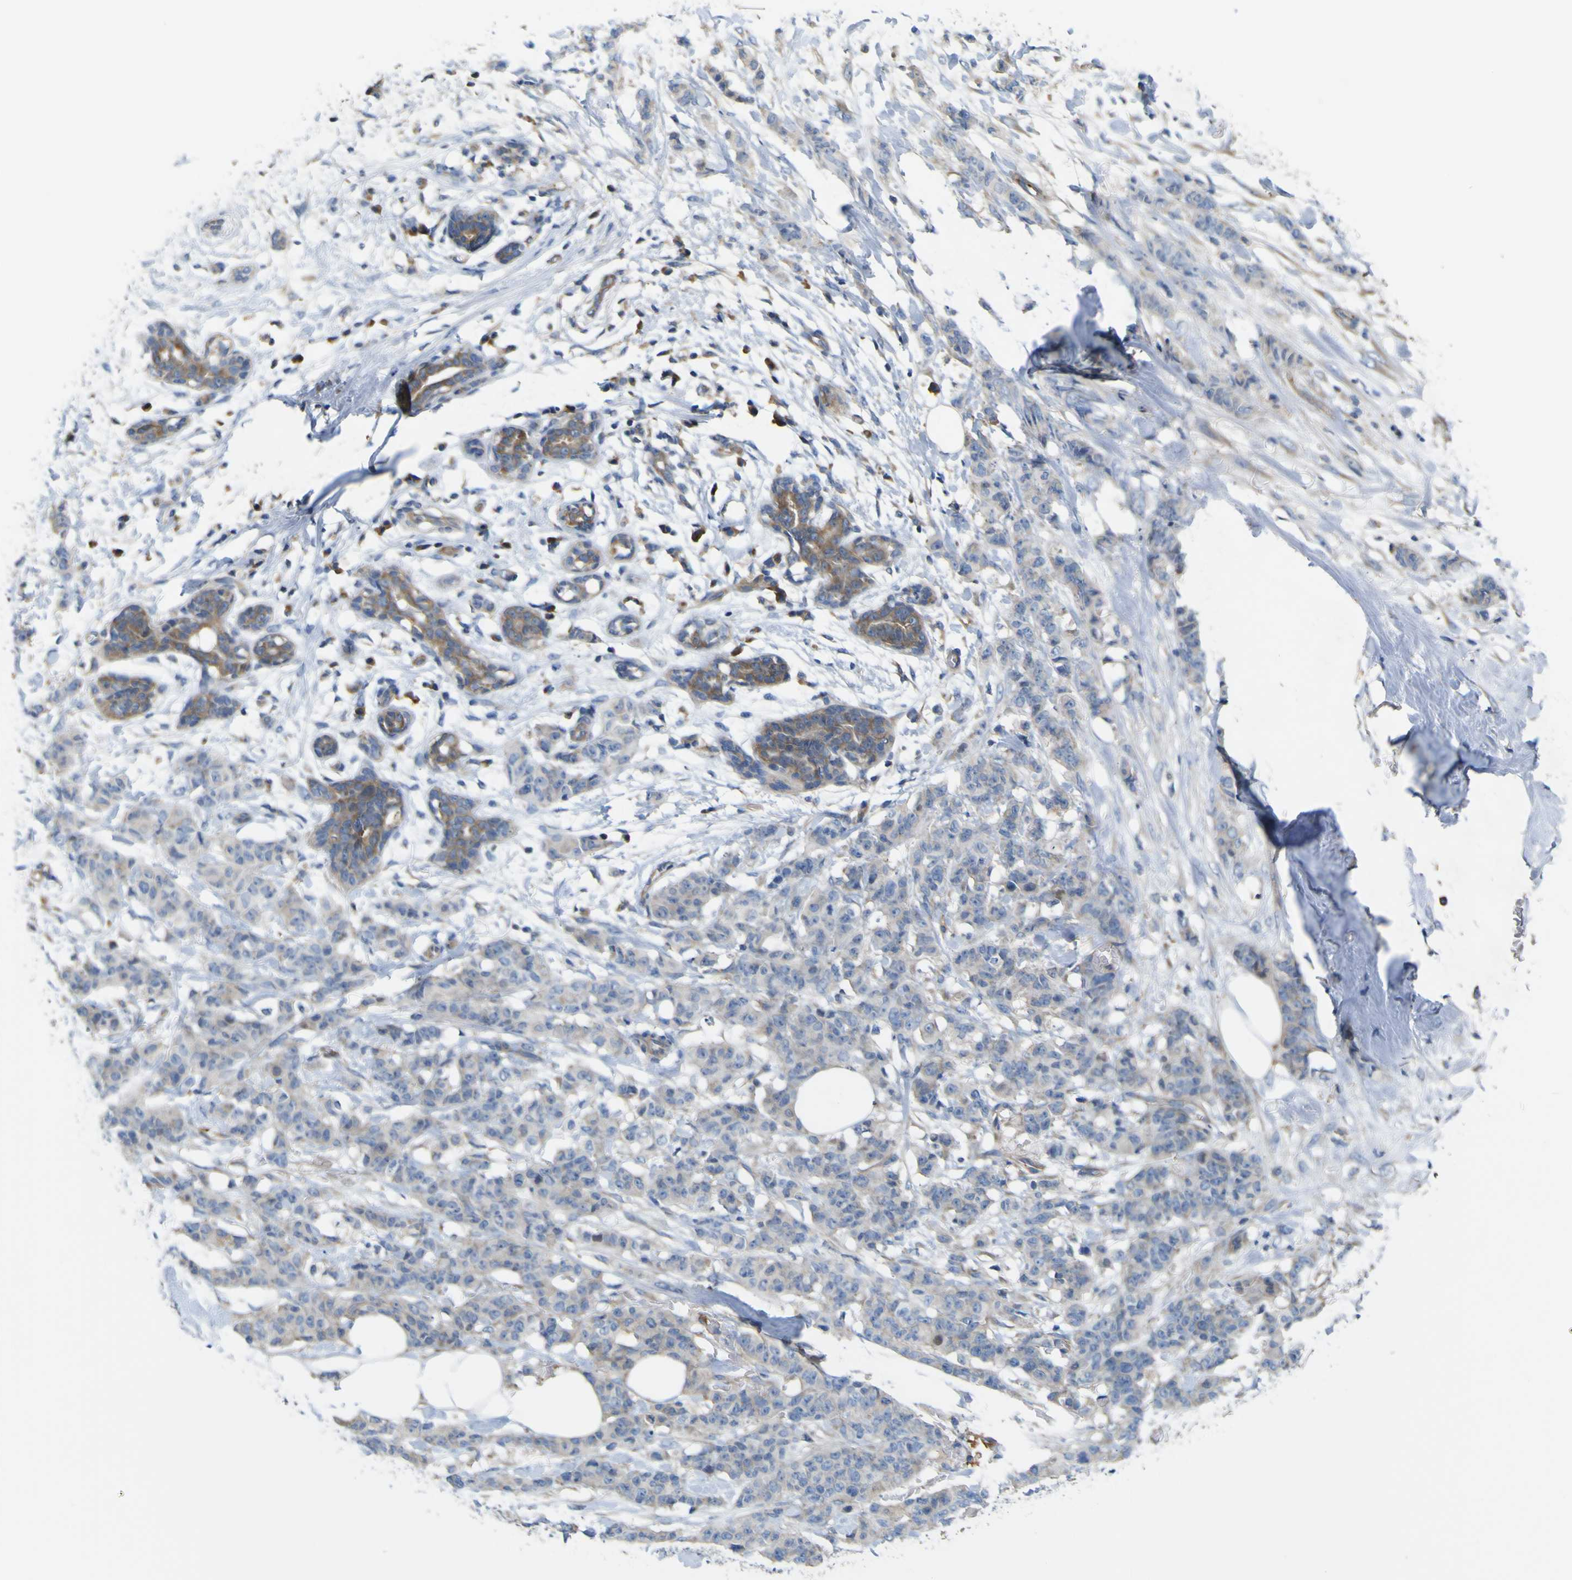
{"staining": {"intensity": "weak", "quantity": "<25%", "location": "cytoplasmic/membranous"}, "tissue": "breast cancer", "cell_type": "Tumor cells", "image_type": "cancer", "snomed": [{"axis": "morphology", "description": "Normal tissue, NOS"}, {"axis": "morphology", "description": "Duct carcinoma"}, {"axis": "topography", "description": "Breast"}], "caption": "Breast cancer was stained to show a protein in brown. There is no significant expression in tumor cells. The staining was performed using DAB to visualize the protein expression in brown, while the nuclei were stained in blue with hematoxylin (Magnification: 20x).", "gene": "MYEOV", "patient": {"sex": "female", "age": 40}}